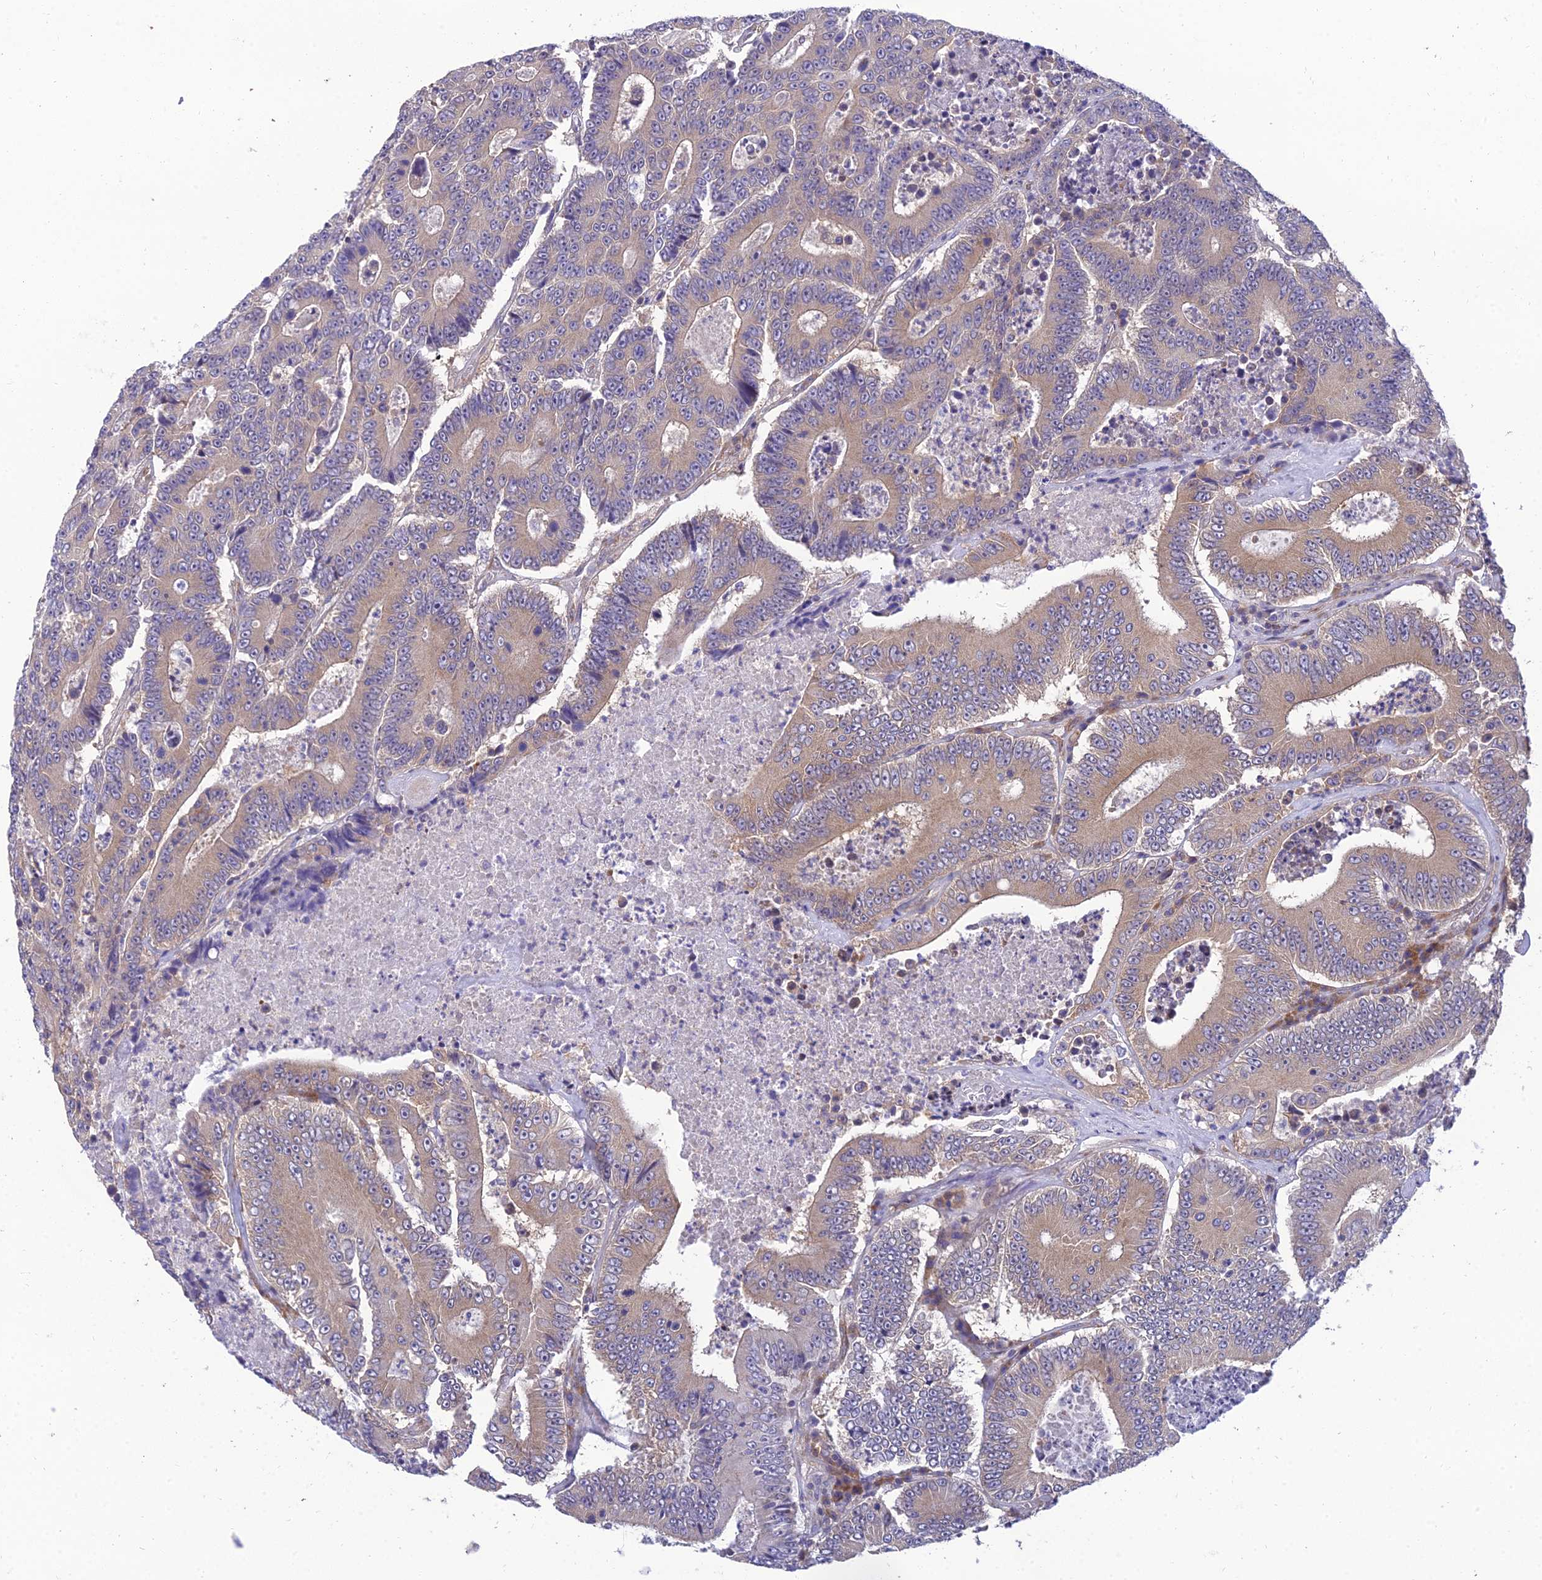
{"staining": {"intensity": "weak", "quantity": "25%-75%", "location": "cytoplasmic/membranous"}, "tissue": "colorectal cancer", "cell_type": "Tumor cells", "image_type": "cancer", "snomed": [{"axis": "morphology", "description": "Adenocarcinoma, NOS"}, {"axis": "topography", "description": "Colon"}], "caption": "IHC histopathology image of neoplastic tissue: colorectal adenocarcinoma stained using immunohistochemistry (IHC) displays low levels of weak protein expression localized specifically in the cytoplasmic/membranous of tumor cells, appearing as a cytoplasmic/membranous brown color.", "gene": "CLCN7", "patient": {"sex": "male", "age": 83}}